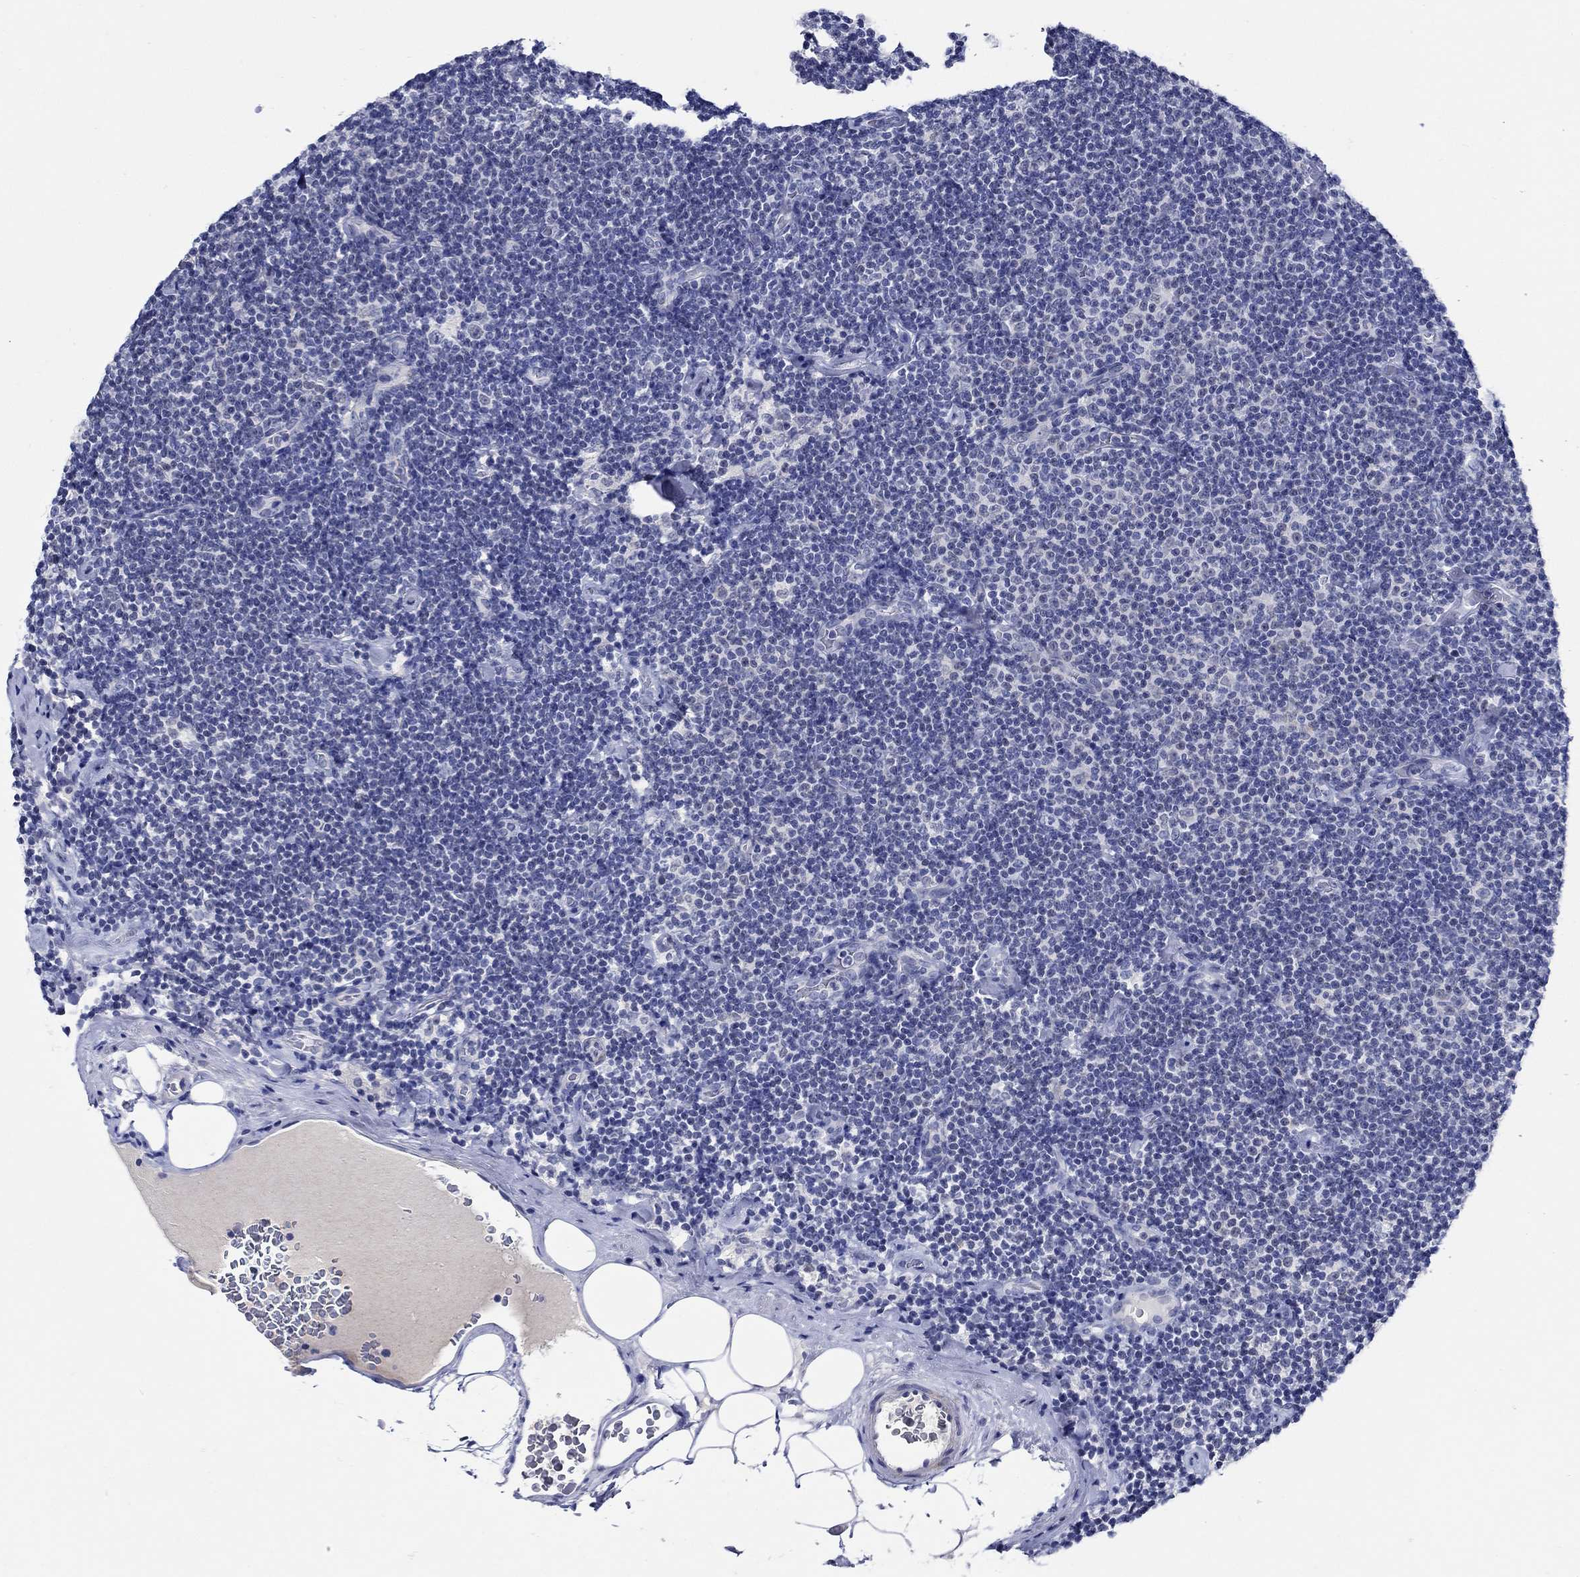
{"staining": {"intensity": "negative", "quantity": "none", "location": "none"}, "tissue": "lymphoma", "cell_type": "Tumor cells", "image_type": "cancer", "snomed": [{"axis": "morphology", "description": "Malignant lymphoma, non-Hodgkin's type, Low grade"}, {"axis": "topography", "description": "Lymph node"}], "caption": "There is no significant staining in tumor cells of lymphoma.", "gene": "MC2R", "patient": {"sex": "male", "age": 81}}